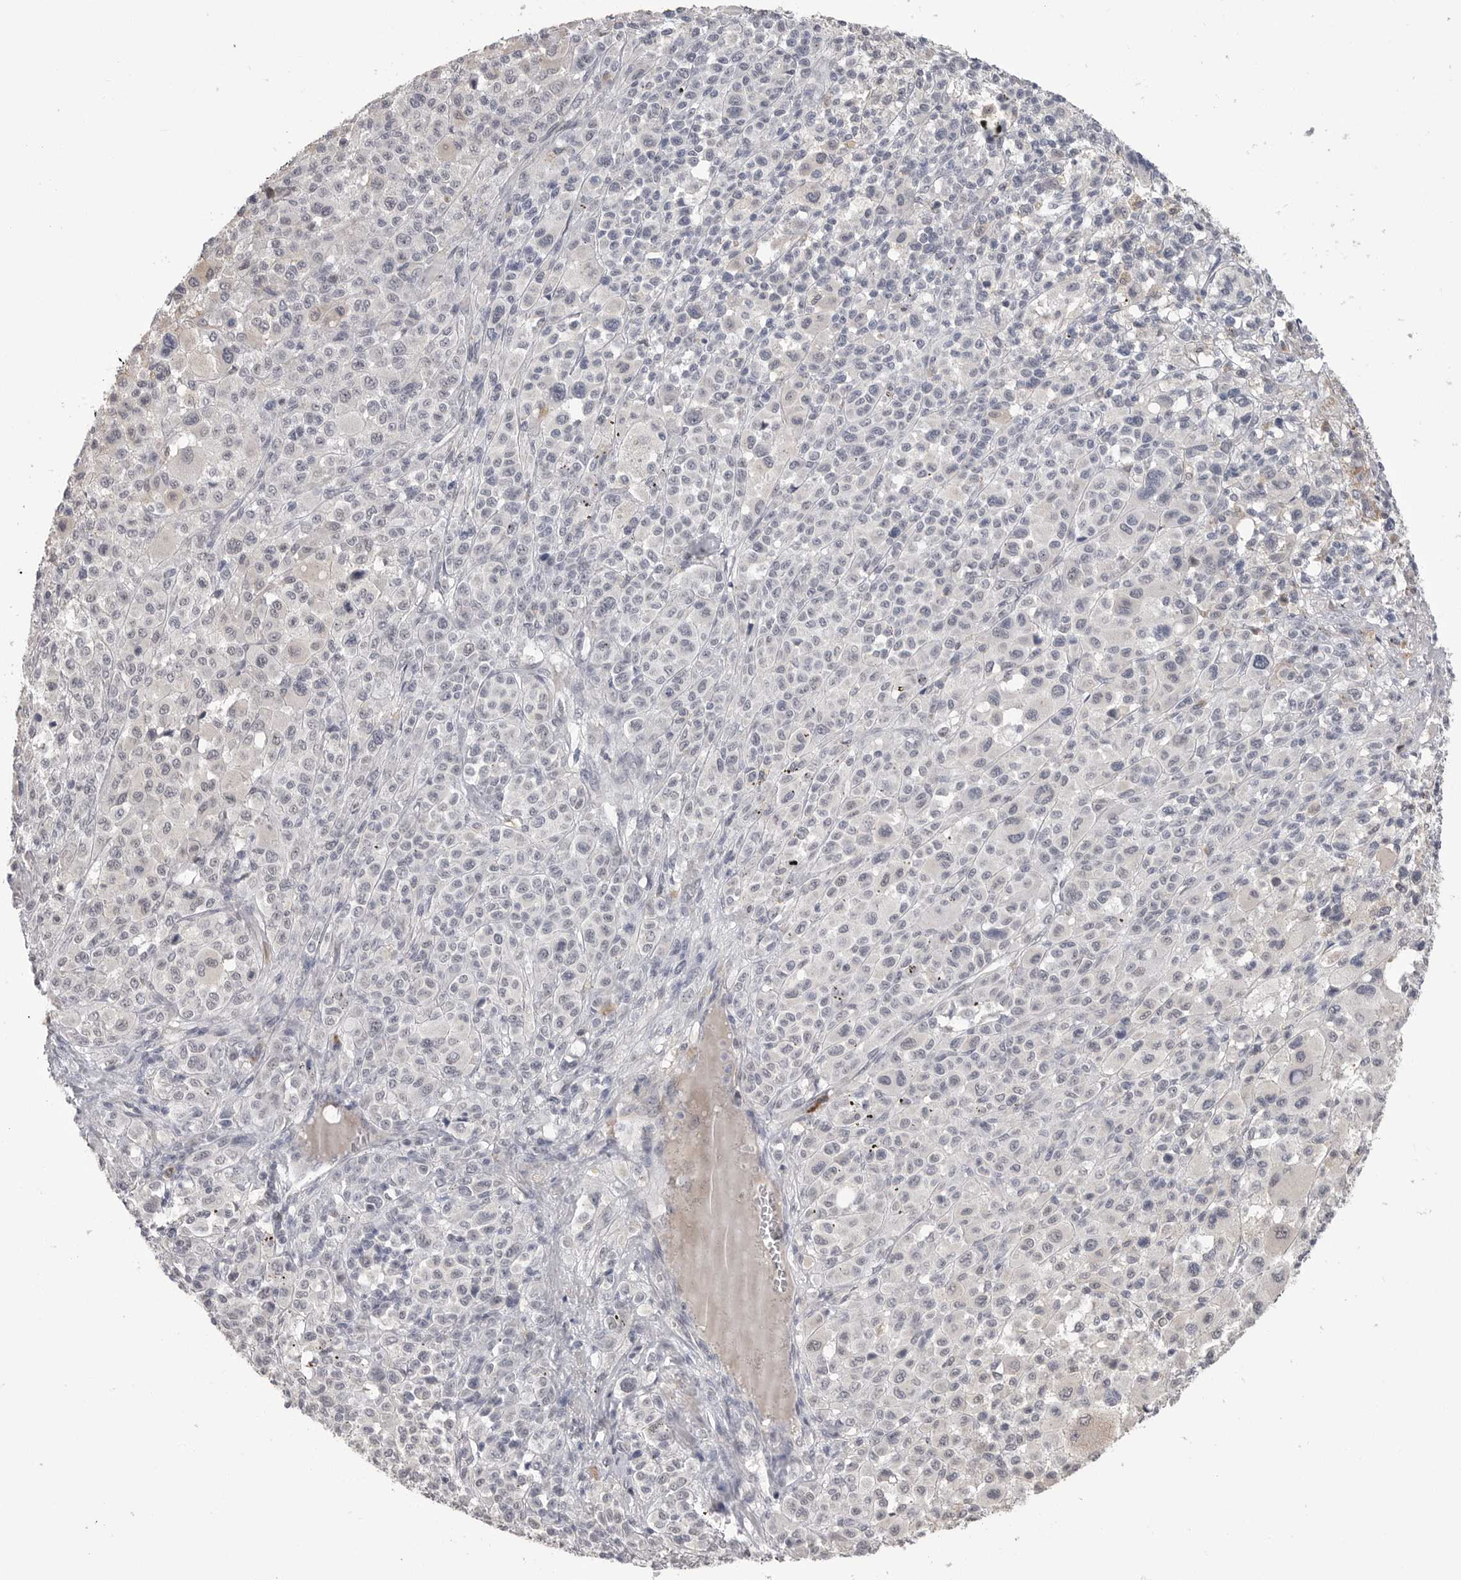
{"staining": {"intensity": "negative", "quantity": "none", "location": "none"}, "tissue": "melanoma", "cell_type": "Tumor cells", "image_type": "cancer", "snomed": [{"axis": "morphology", "description": "Malignant melanoma, Metastatic site"}, {"axis": "topography", "description": "Skin"}], "caption": "An IHC micrograph of malignant melanoma (metastatic site) is shown. There is no staining in tumor cells of malignant melanoma (metastatic site). The staining was performed using DAB (3,3'-diaminobenzidine) to visualize the protein expression in brown, while the nuclei were stained in blue with hematoxylin (Magnification: 20x).", "gene": "PLEKHF1", "patient": {"sex": "female", "age": 74}}